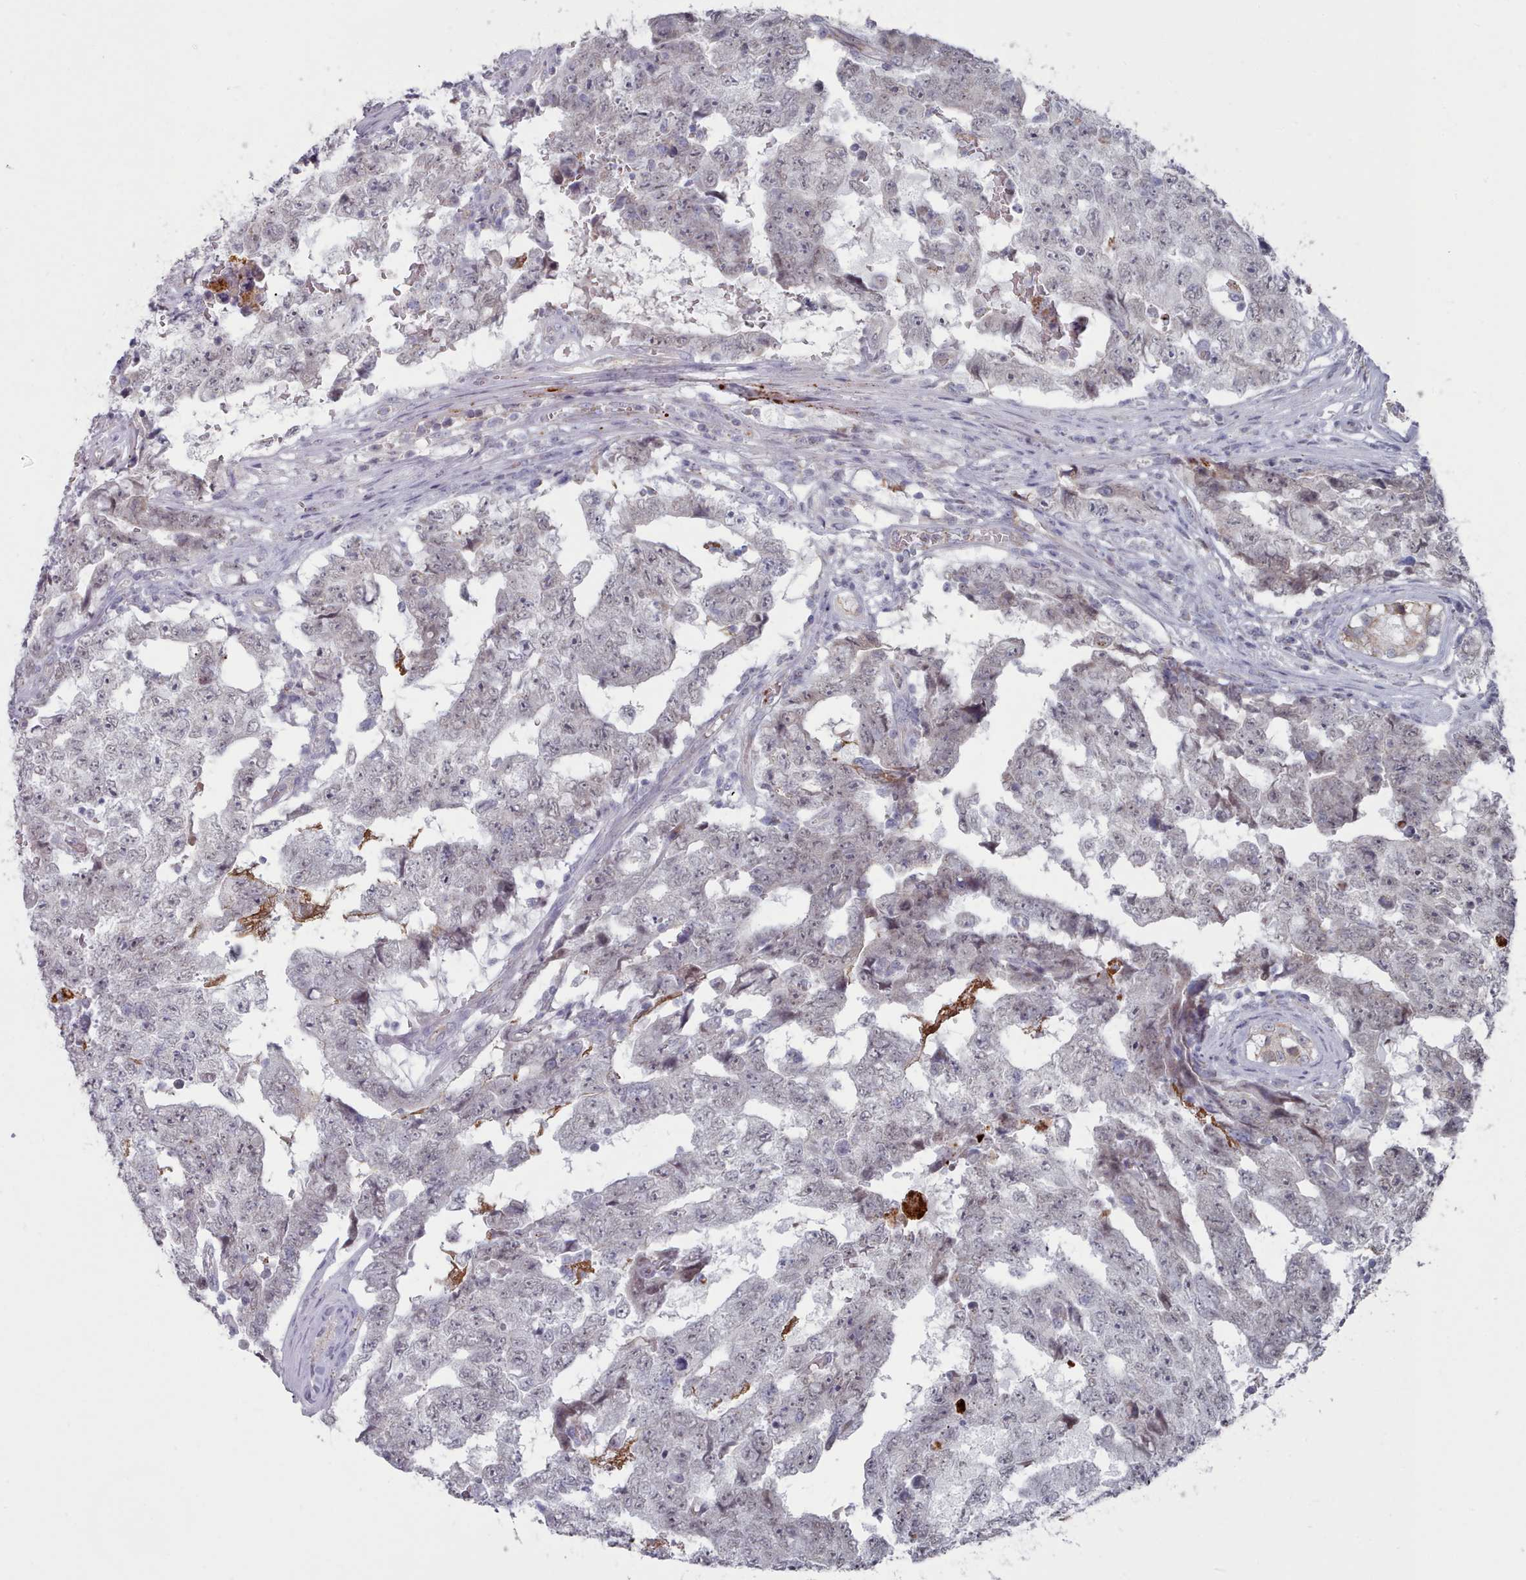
{"staining": {"intensity": "negative", "quantity": "none", "location": "none"}, "tissue": "testis cancer", "cell_type": "Tumor cells", "image_type": "cancer", "snomed": [{"axis": "morphology", "description": "Carcinoma, Embryonal, NOS"}, {"axis": "topography", "description": "Testis"}], "caption": "An immunohistochemistry (IHC) micrograph of testis embryonal carcinoma is shown. There is no staining in tumor cells of testis embryonal carcinoma.", "gene": "TRARG1", "patient": {"sex": "male", "age": 25}}